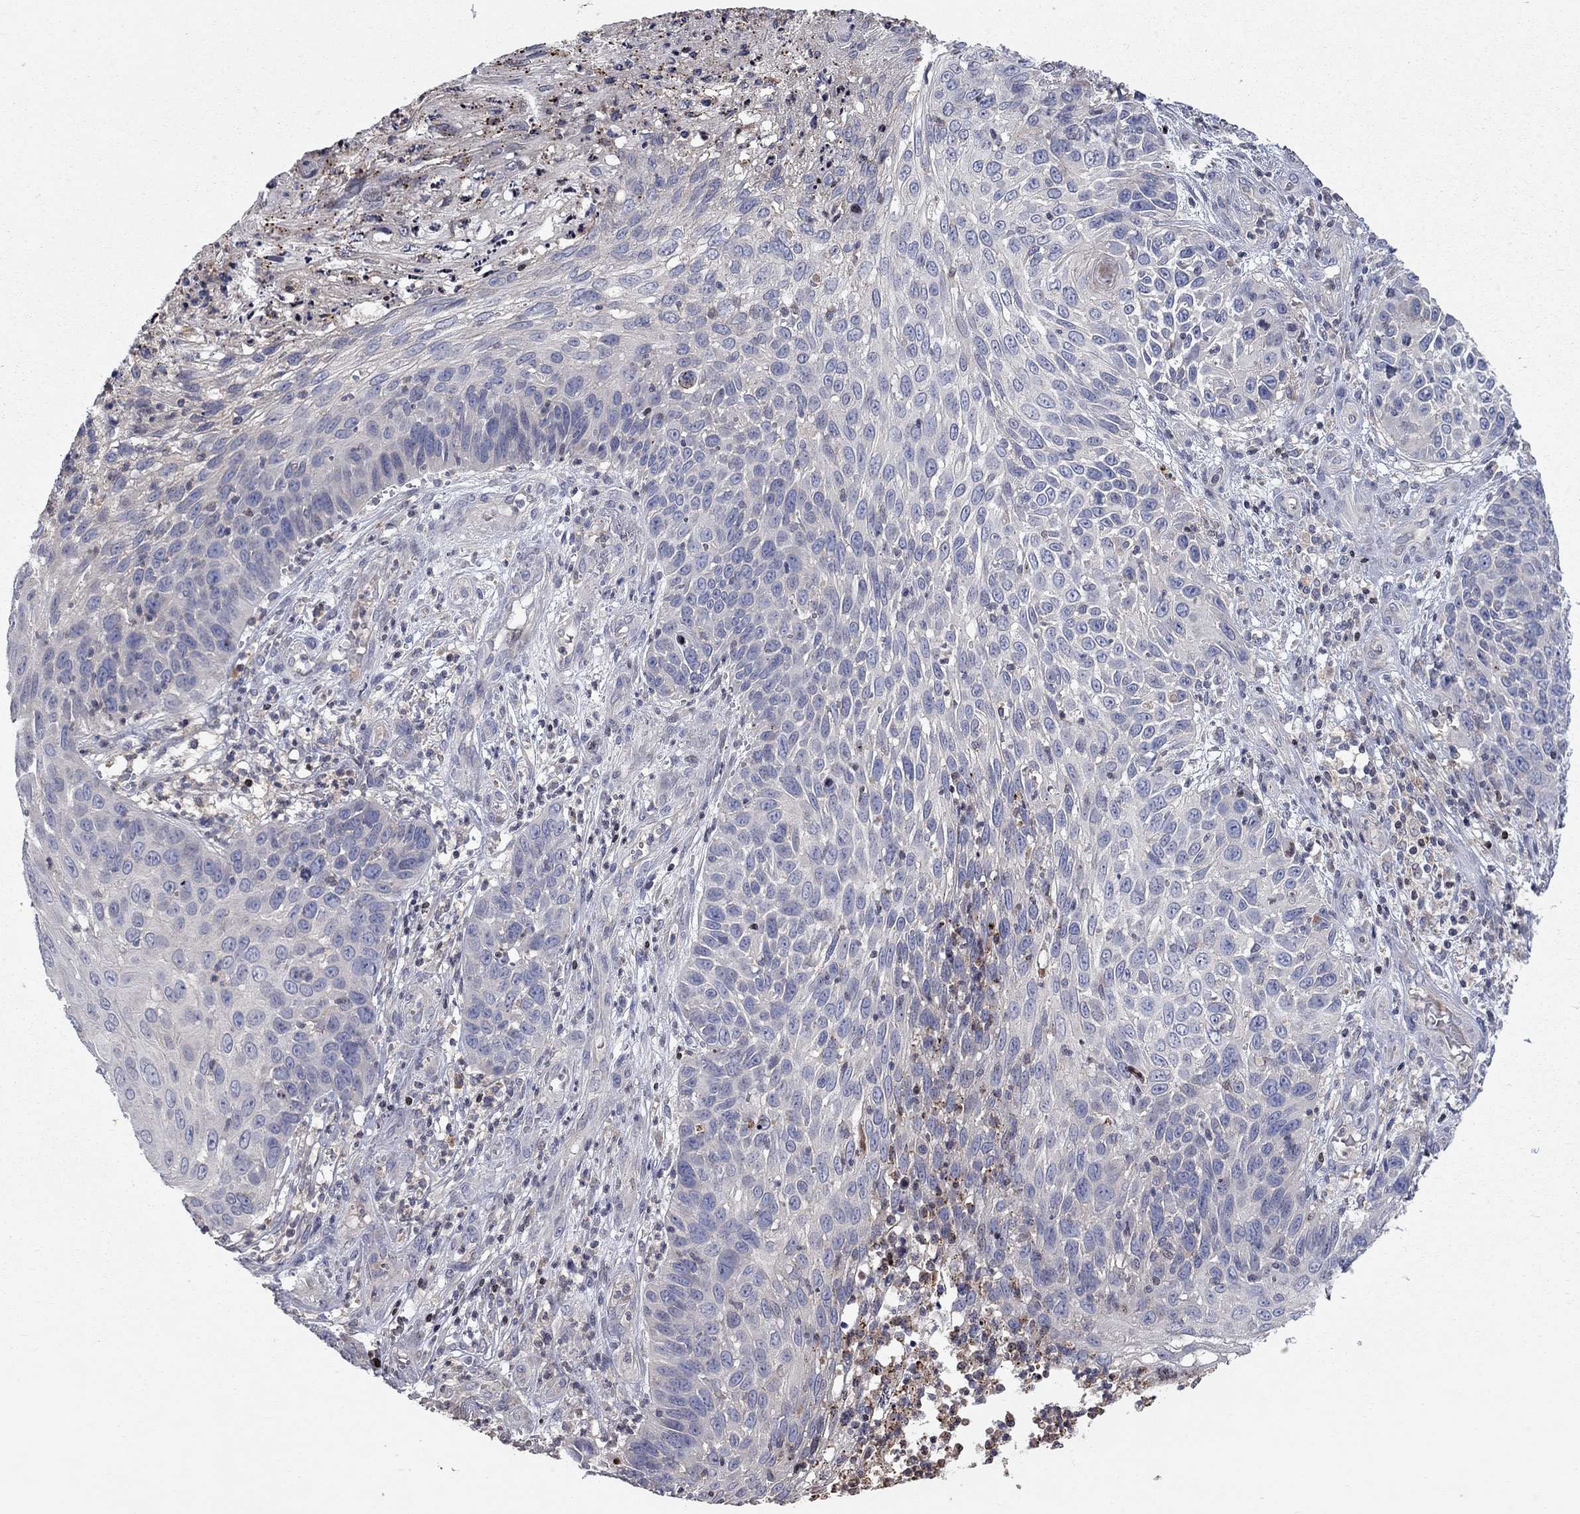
{"staining": {"intensity": "negative", "quantity": "none", "location": "none"}, "tissue": "skin cancer", "cell_type": "Tumor cells", "image_type": "cancer", "snomed": [{"axis": "morphology", "description": "Squamous cell carcinoma, NOS"}, {"axis": "topography", "description": "Skin"}], "caption": "High magnification brightfield microscopy of skin cancer (squamous cell carcinoma) stained with DAB (brown) and counterstained with hematoxylin (blue): tumor cells show no significant staining. (DAB (3,3'-diaminobenzidine) IHC, high magnification).", "gene": "ERN2", "patient": {"sex": "male", "age": 92}}